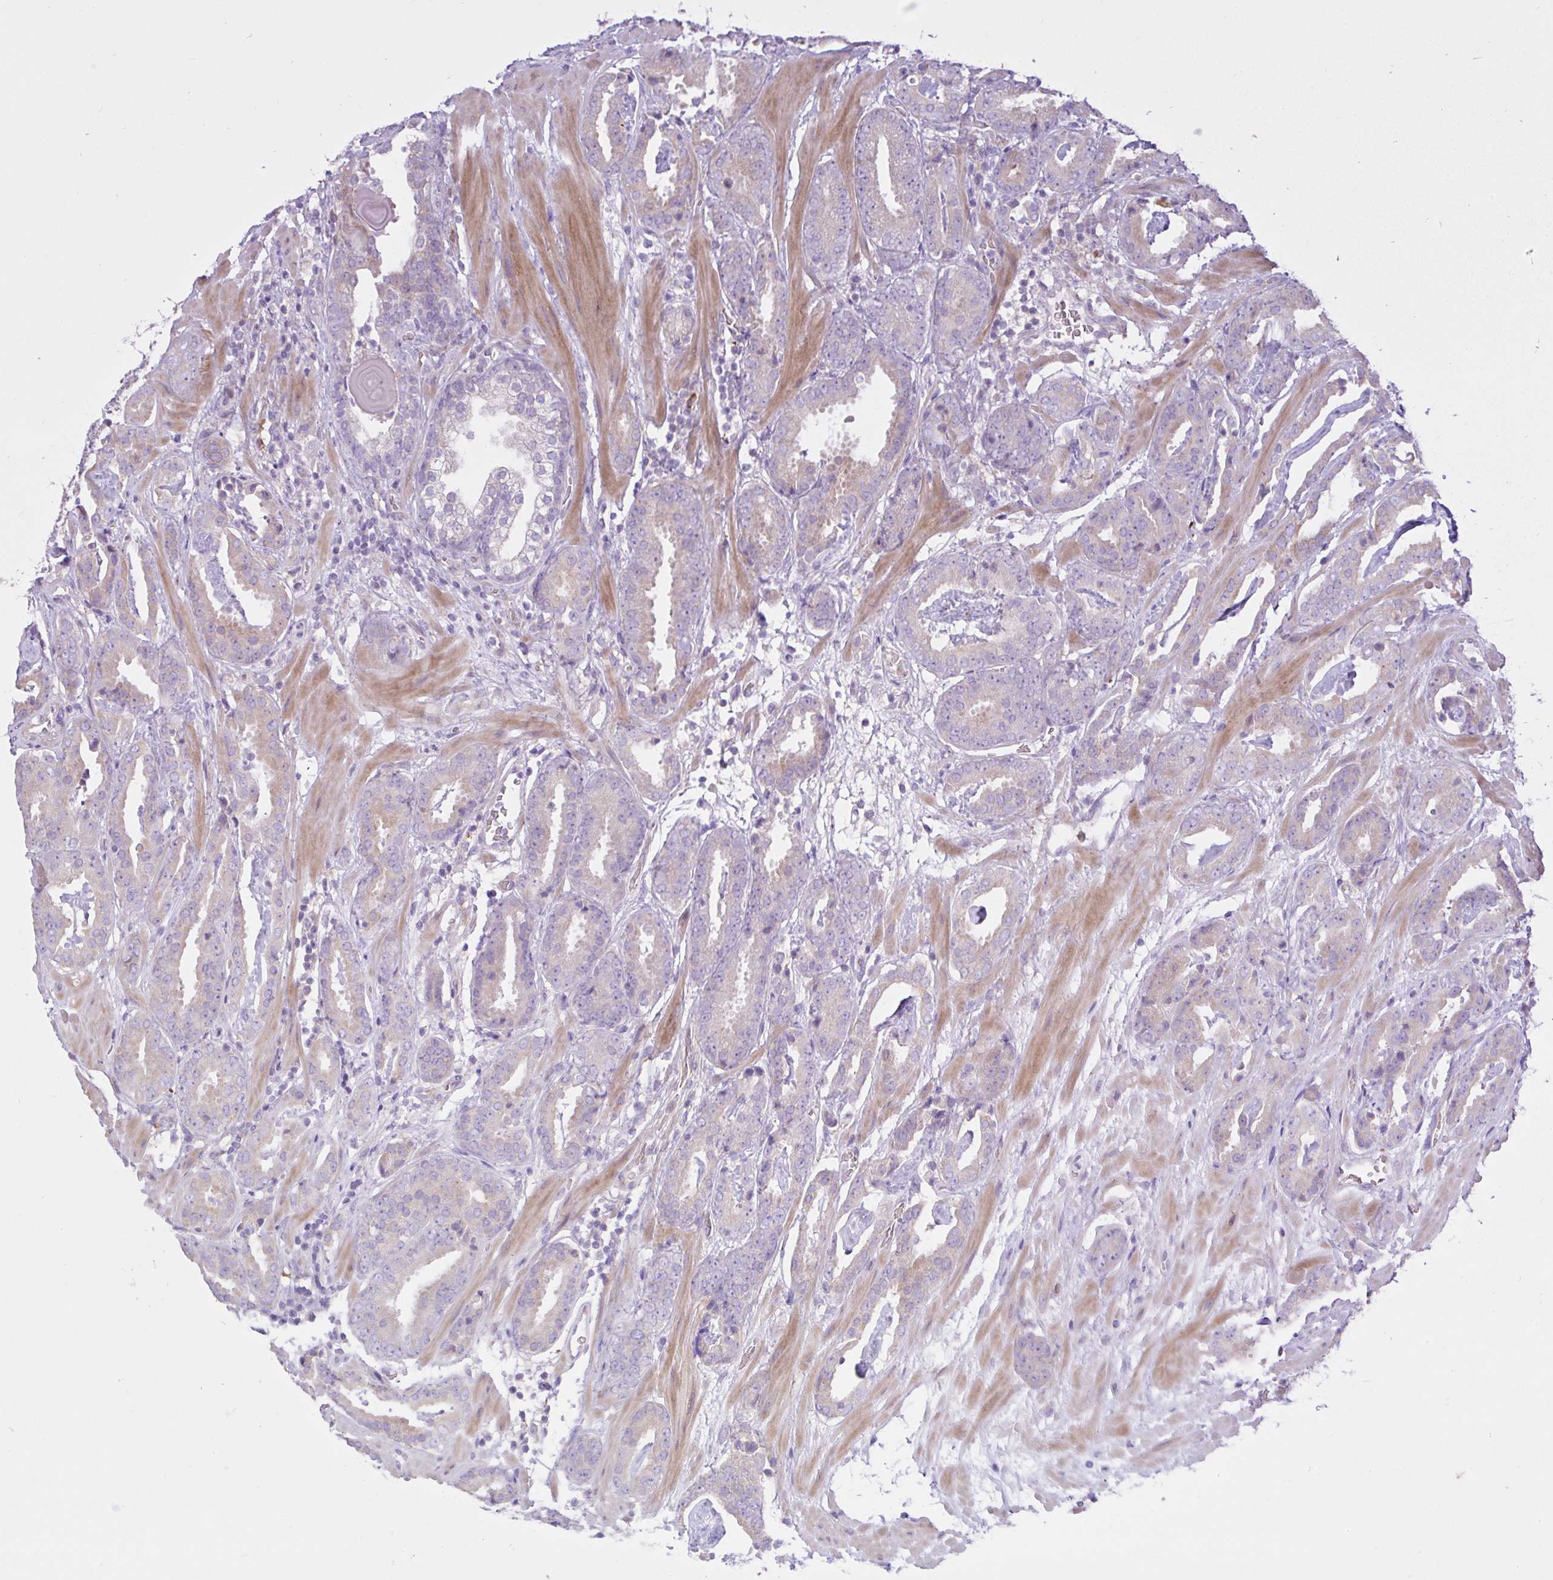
{"staining": {"intensity": "negative", "quantity": "none", "location": "none"}, "tissue": "prostate cancer", "cell_type": "Tumor cells", "image_type": "cancer", "snomed": [{"axis": "morphology", "description": "Adenocarcinoma, Low grade"}, {"axis": "topography", "description": "Prostate"}], "caption": "High magnification brightfield microscopy of prostate cancer stained with DAB (brown) and counterstained with hematoxylin (blue): tumor cells show no significant positivity.", "gene": "EEF1A2", "patient": {"sex": "male", "age": 62}}